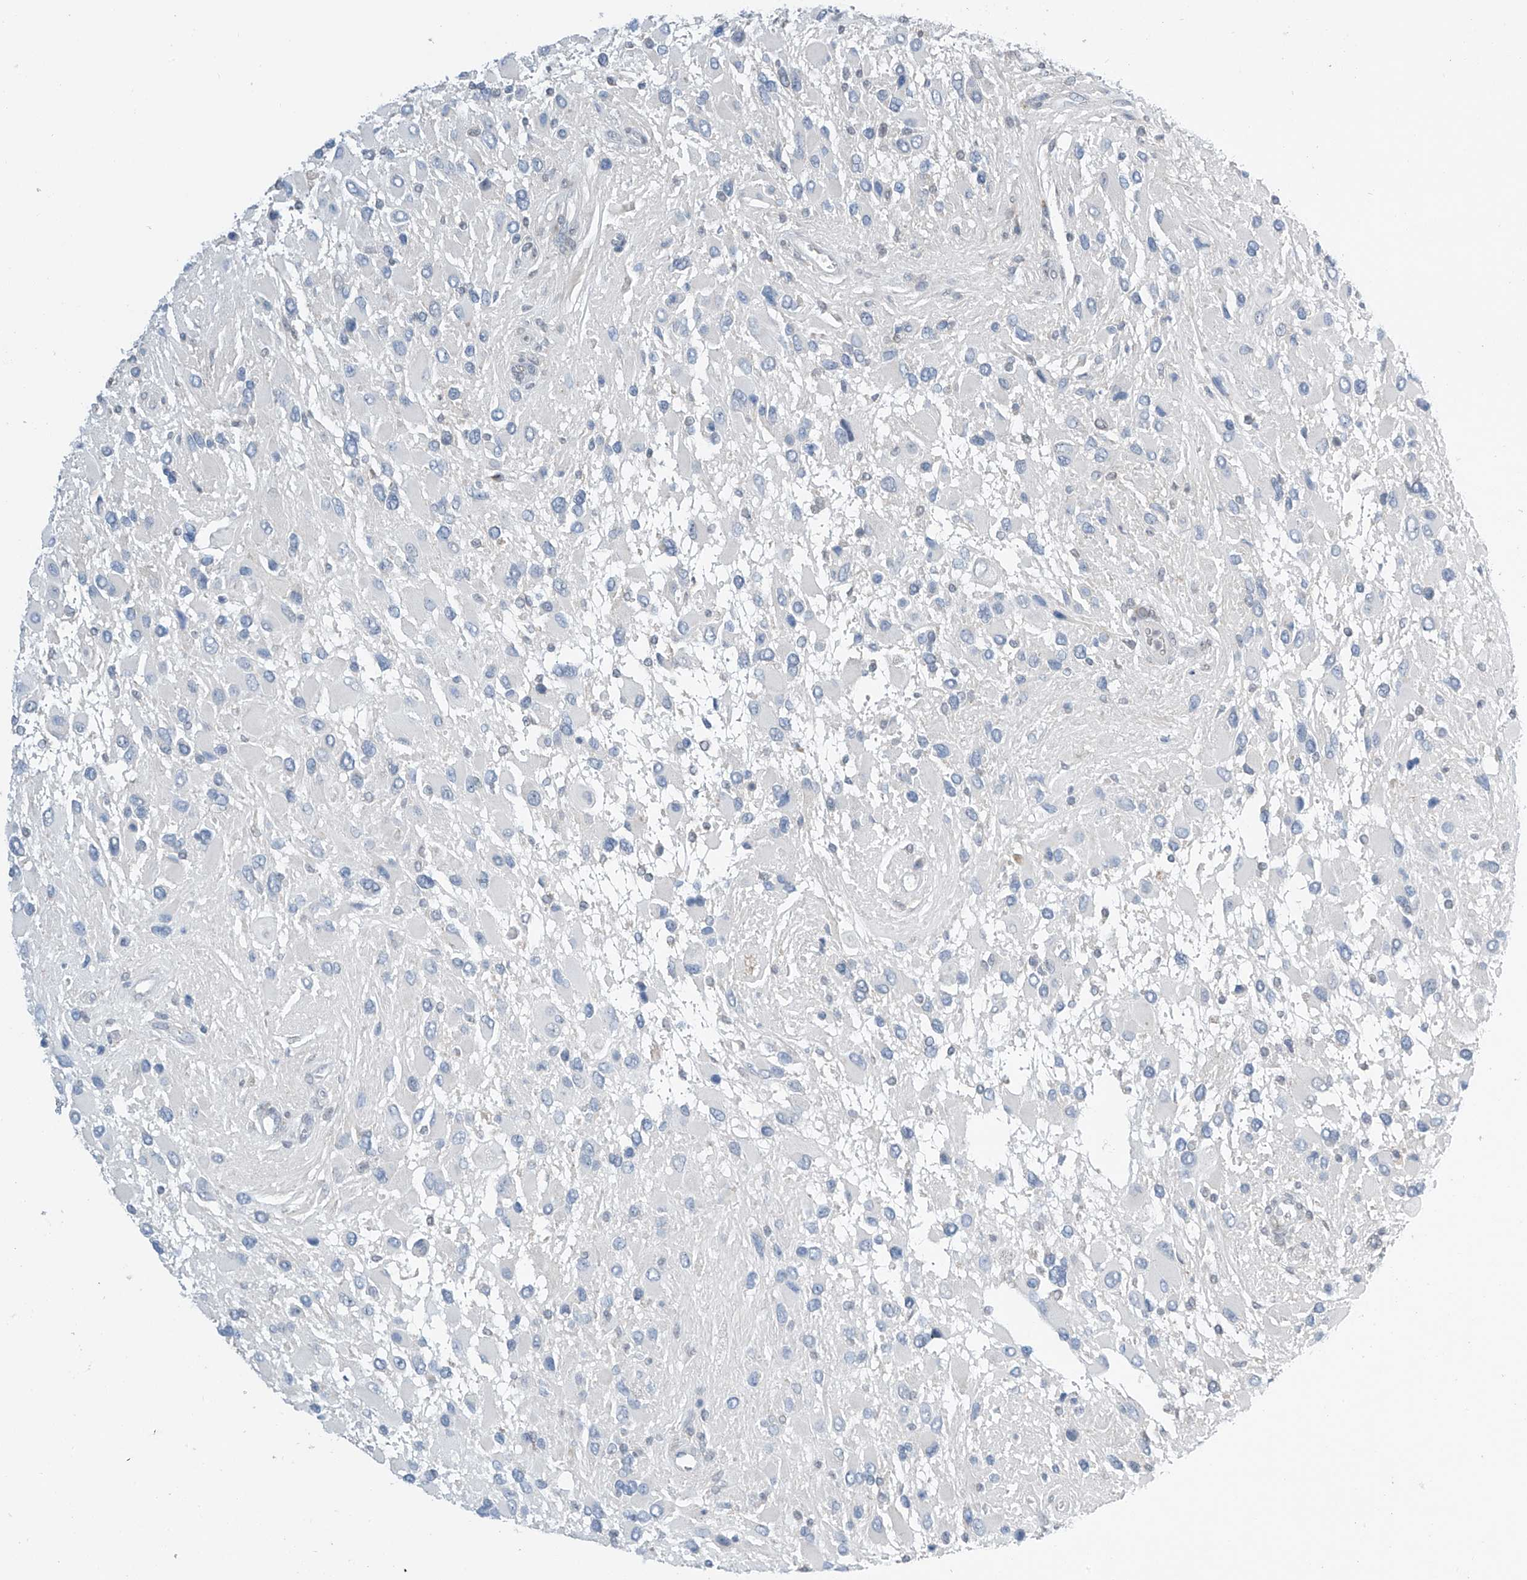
{"staining": {"intensity": "negative", "quantity": "none", "location": "none"}, "tissue": "glioma", "cell_type": "Tumor cells", "image_type": "cancer", "snomed": [{"axis": "morphology", "description": "Glioma, malignant, High grade"}, {"axis": "topography", "description": "Brain"}], "caption": "Photomicrograph shows no protein expression in tumor cells of glioma tissue.", "gene": "APLF", "patient": {"sex": "male", "age": 53}}